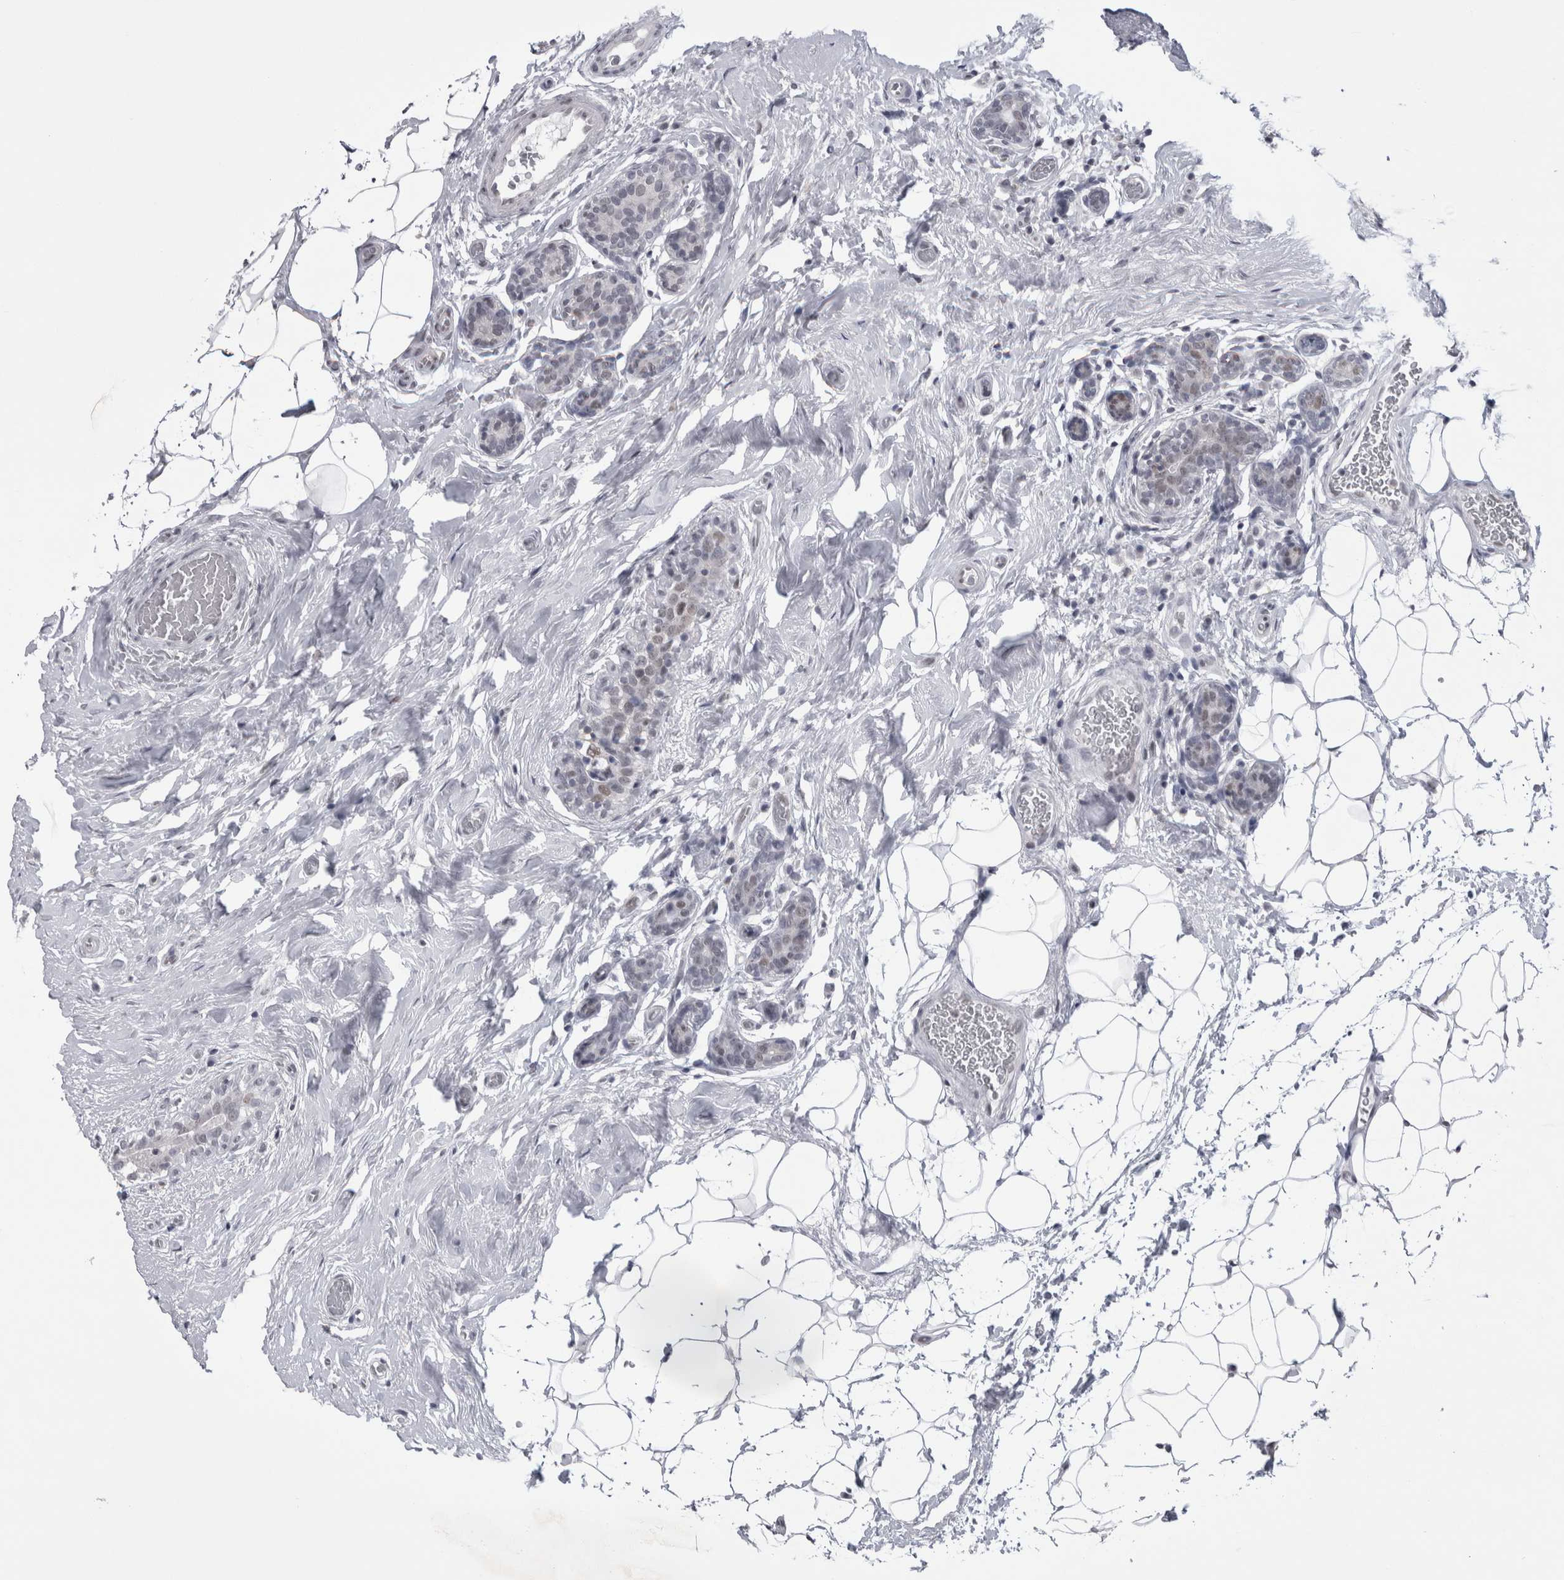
{"staining": {"intensity": "weak", "quantity": "25%-75%", "location": "nuclear"}, "tissue": "breast cancer", "cell_type": "Tumor cells", "image_type": "cancer", "snomed": [{"axis": "morphology", "description": "Normal tissue, NOS"}, {"axis": "morphology", "description": "Duct carcinoma"}, {"axis": "topography", "description": "Breast"}], "caption": "This is a micrograph of immunohistochemistry (IHC) staining of intraductal carcinoma (breast), which shows weak positivity in the nuclear of tumor cells.", "gene": "PSMB2", "patient": {"sex": "female", "age": 43}}